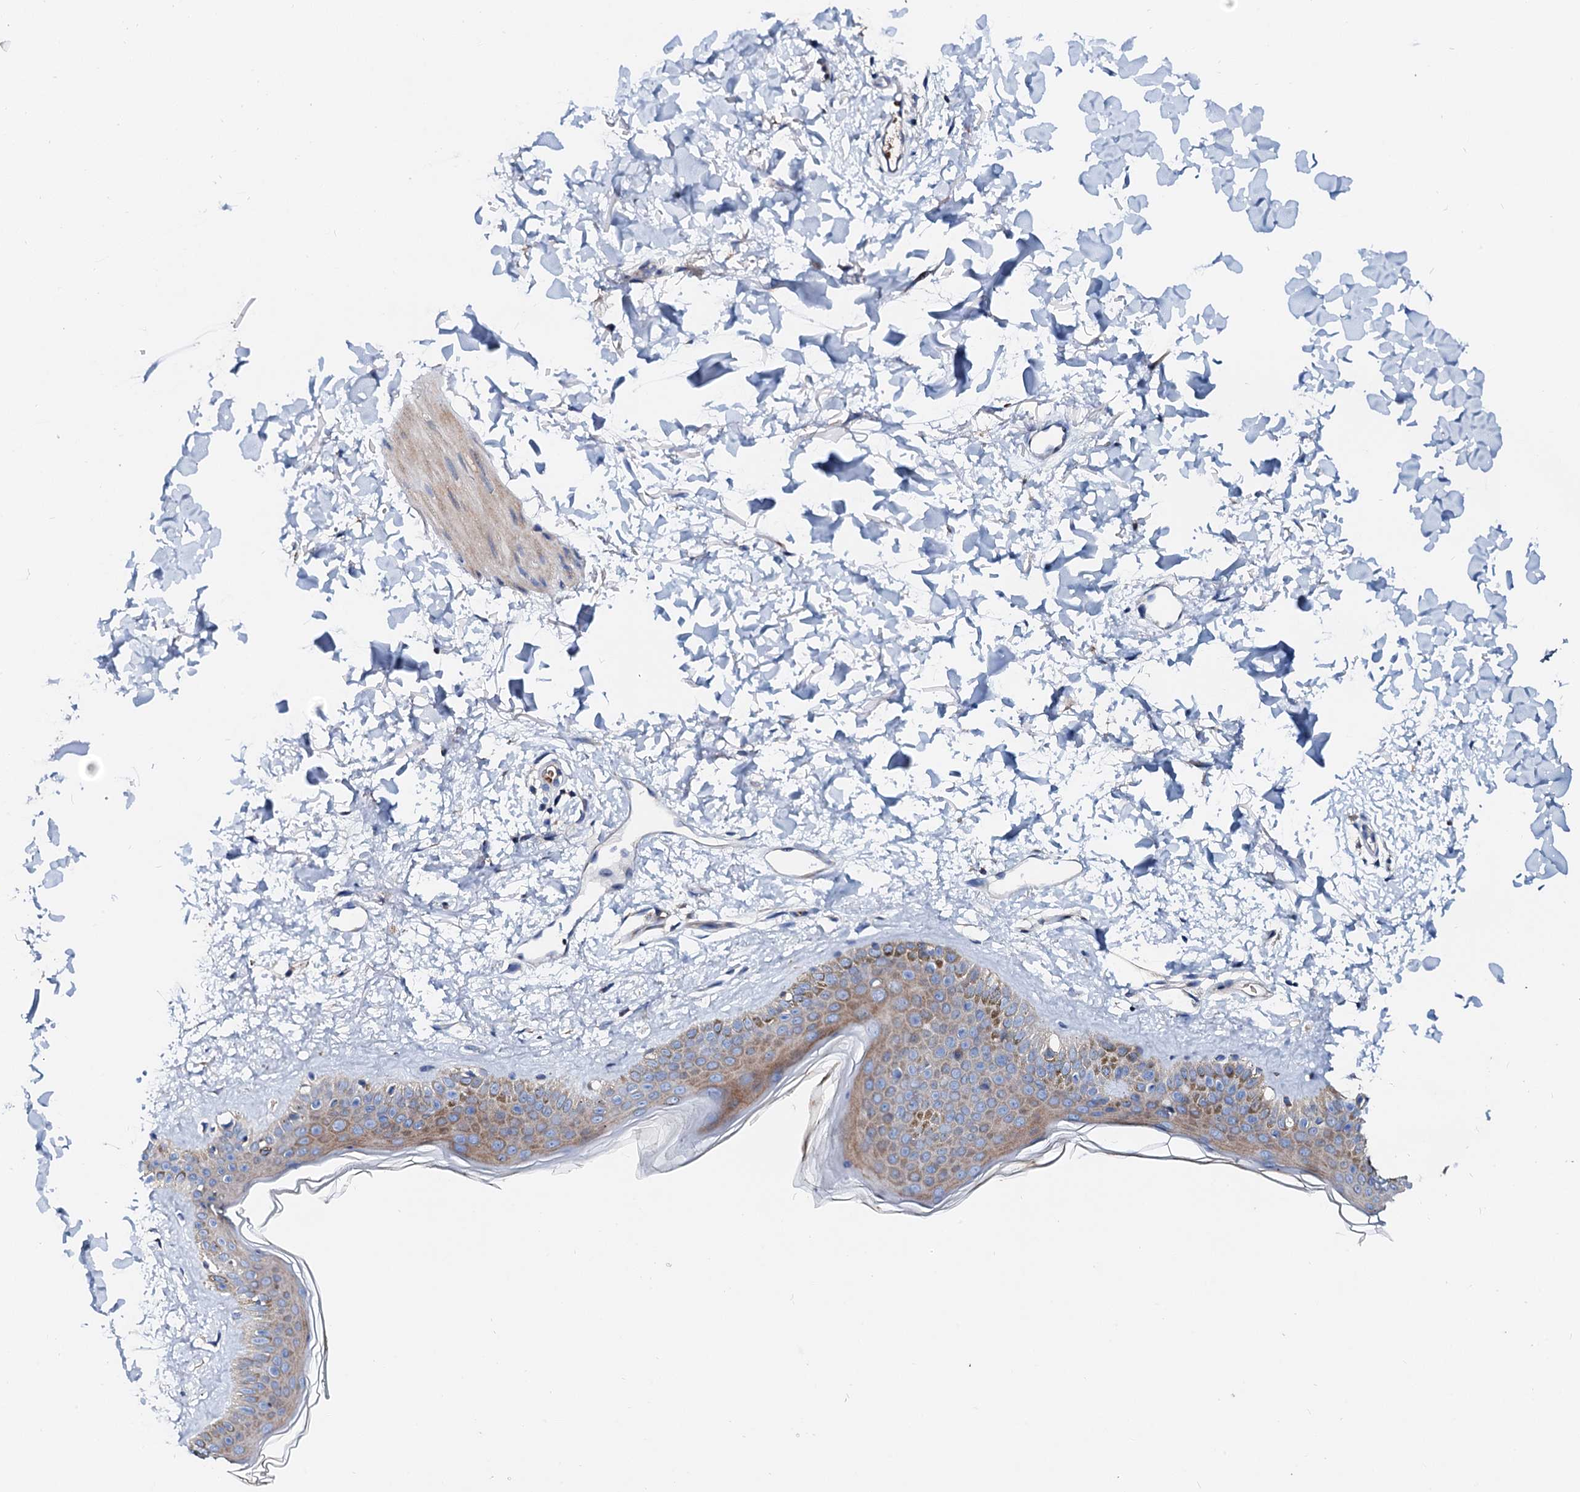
{"staining": {"intensity": "negative", "quantity": "none", "location": "none"}, "tissue": "skin", "cell_type": "Fibroblasts", "image_type": "normal", "snomed": [{"axis": "morphology", "description": "Normal tissue, NOS"}, {"axis": "topography", "description": "Skin"}], "caption": "Immunohistochemical staining of normal human skin reveals no significant expression in fibroblasts.", "gene": "SLC10A7", "patient": {"sex": "female", "age": 58}}